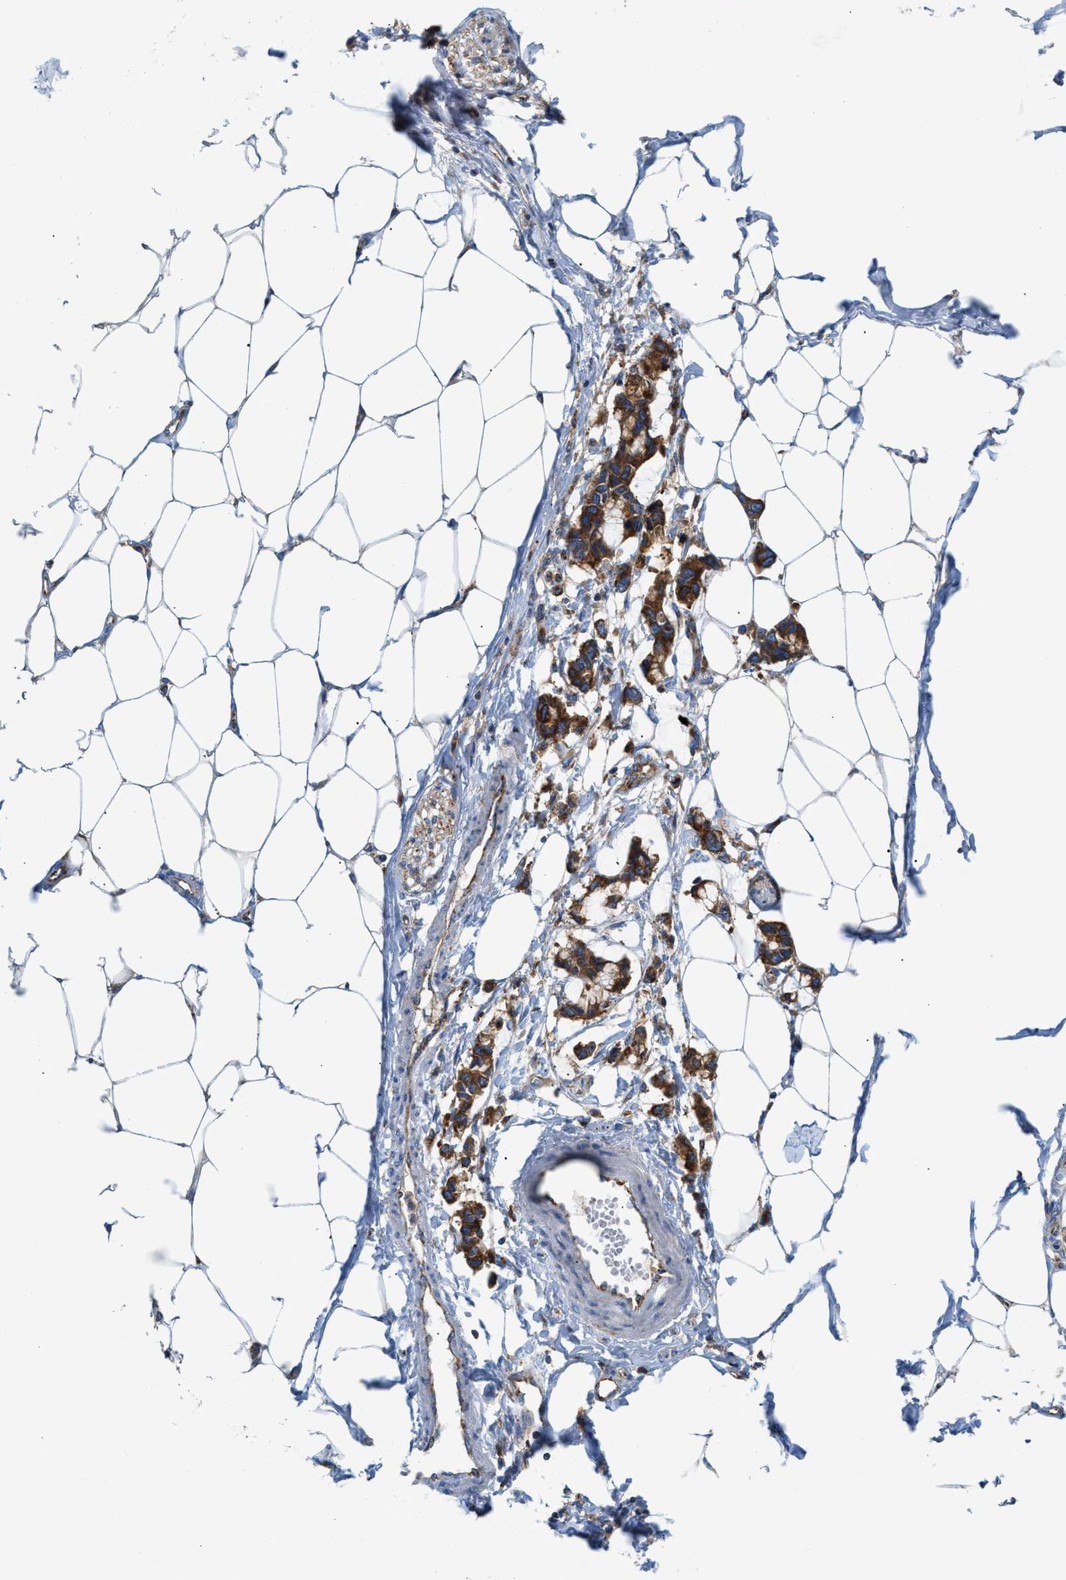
{"staining": {"intensity": "moderate", "quantity": "<25%", "location": "cytoplasmic/membranous"}, "tissue": "adipose tissue", "cell_type": "Adipocytes", "image_type": "normal", "snomed": [{"axis": "morphology", "description": "Normal tissue, NOS"}, {"axis": "morphology", "description": "Adenocarcinoma, NOS"}, {"axis": "topography", "description": "Colon"}, {"axis": "topography", "description": "Peripheral nerve tissue"}], "caption": "Immunohistochemistry image of unremarkable adipose tissue: adipose tissue stained using immunohistochemistry exhibits low levels of moderate protein expression localized specifically in the cytoplasmic/membranous of adipocytes, appearing as a cytoplasmic/membranous brown color.", "gene": "TBC1D15", "patient": {"sex": "male", "age": 14}}